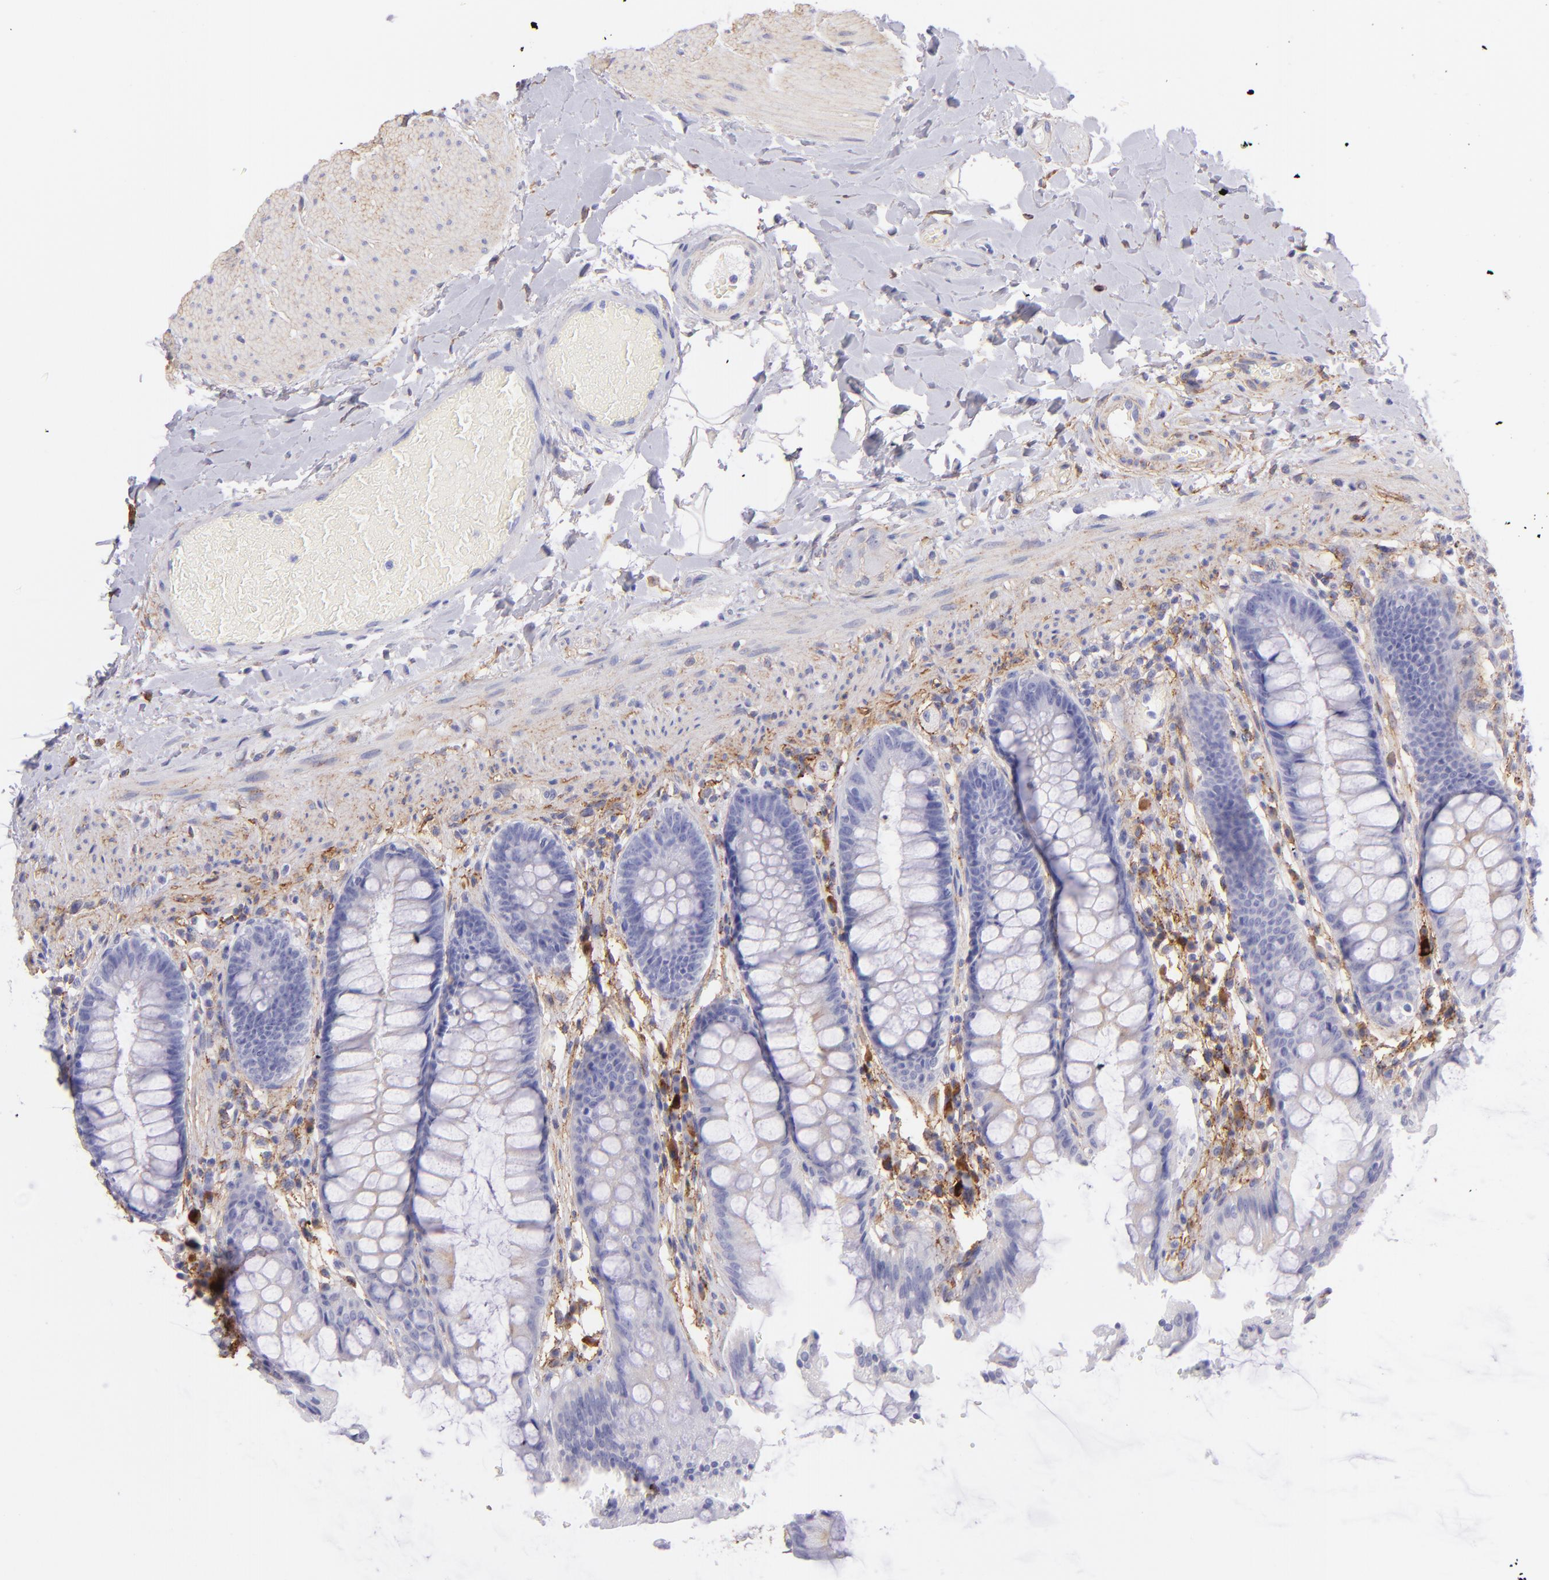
{"staining": {"intensity": "negative", "quantity": "none", "location": "none"}, "tissue": "rectum", "cell_type": "Glandular cells", "image_type": "normal", "snomed": [{"axis": "morphology", "description": "Normal tissue, NOS"}, {"axis": "topography", "description": "Rectum"}], "caption": "An image of rectum stained for a protein displays no brown staining in glandular cells. Brightfield microscopy of immunohistochemistry (IHC) stained with DAB (3,3'-diaminobenzidine) (brown) and hematoxylin (blue), captured at high magnification.", "gene": "CD81", "patient": {"sex": "female", "age": 46}}